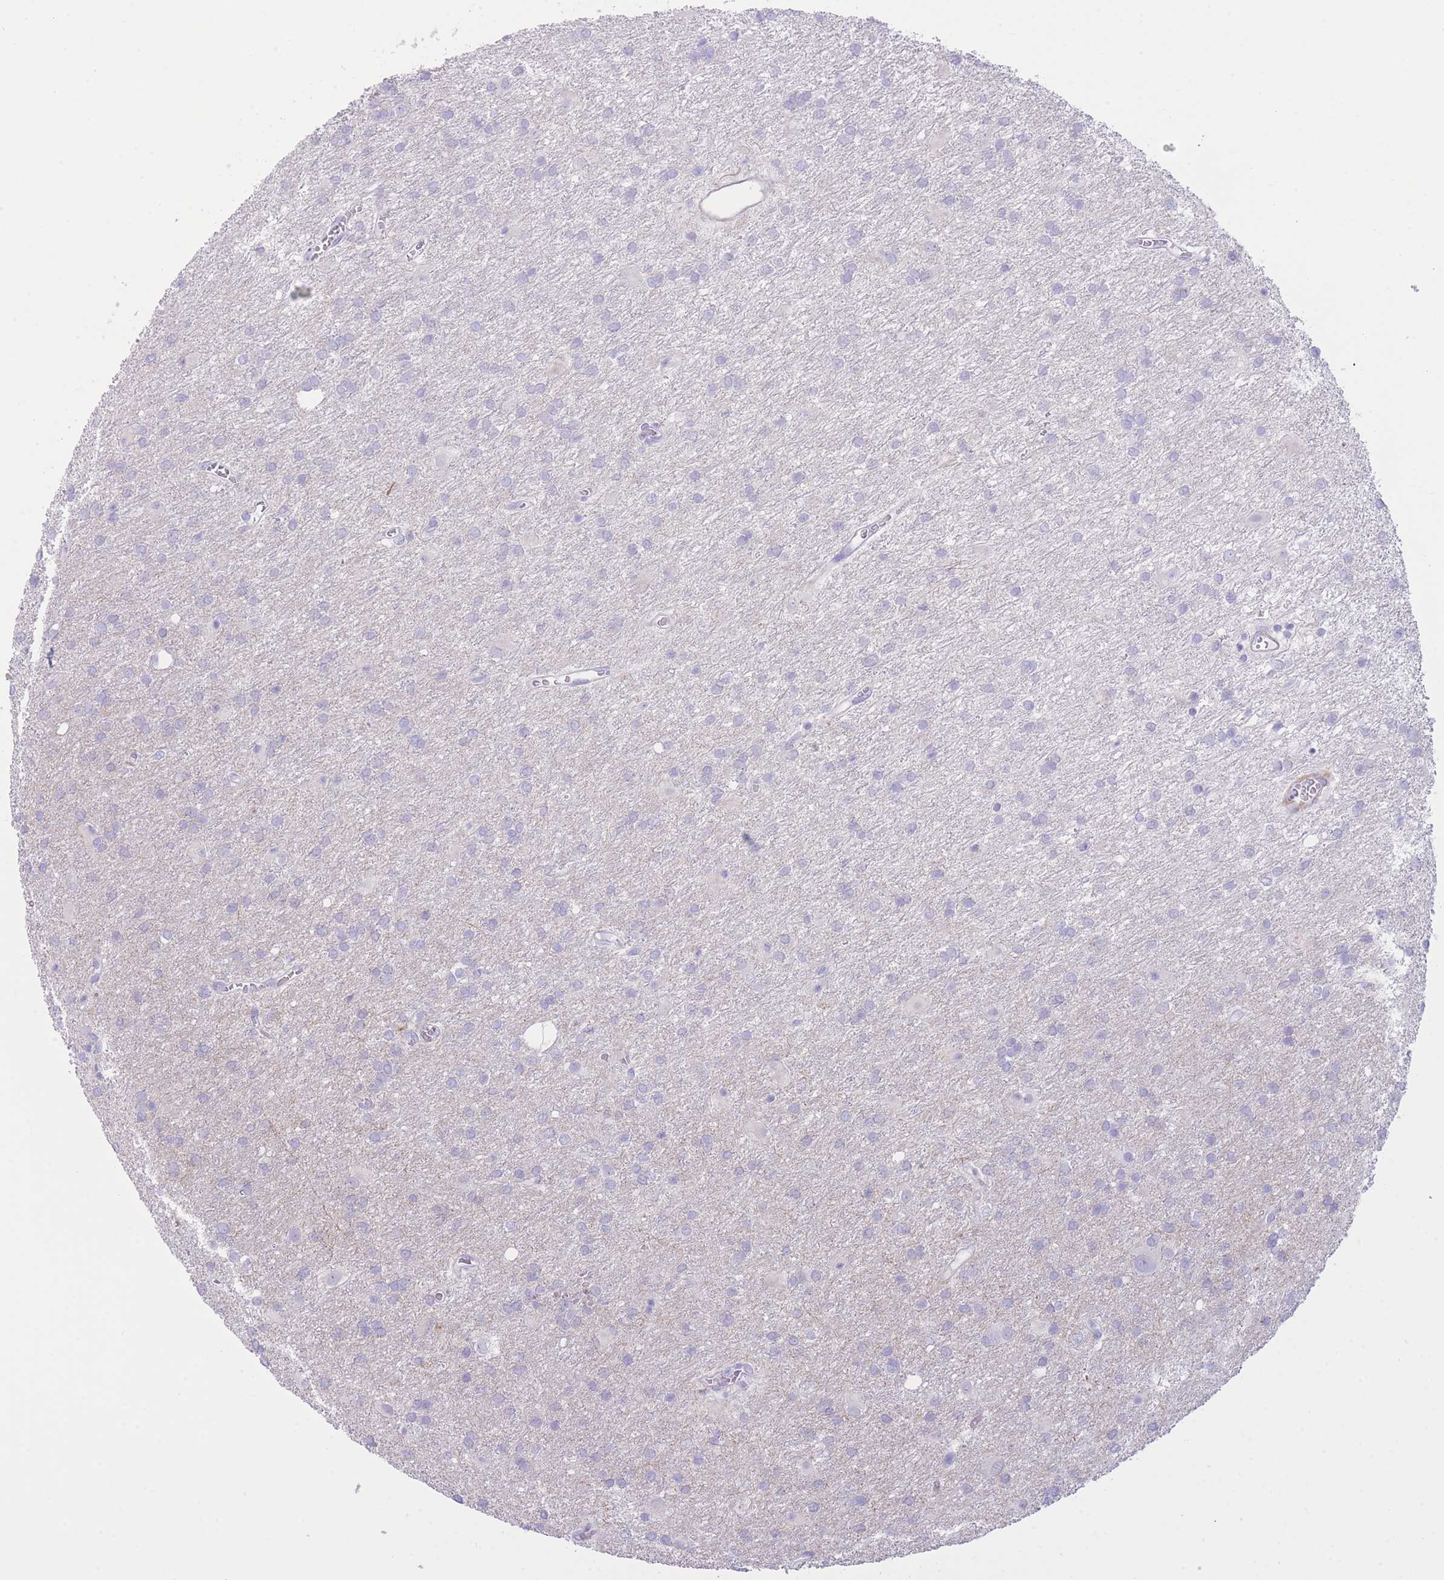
{"staining": {"intensity": "negative", "quantity": "none", "location": "none"}, "tissue": "glioma", "cell_type": "Tumor cells", "image_type": "cancer", "snomed": [{"axis": "morphology", "description": "Glioma, malignant, High grade"}, {"axis": "topography", "description": "Brain"}], "caption": "Immunohistochemical staining of human glioma shows no significant expression in tumor cells.", "gene": "VWA8", "patient": {"sex": "female", "age": 50}}